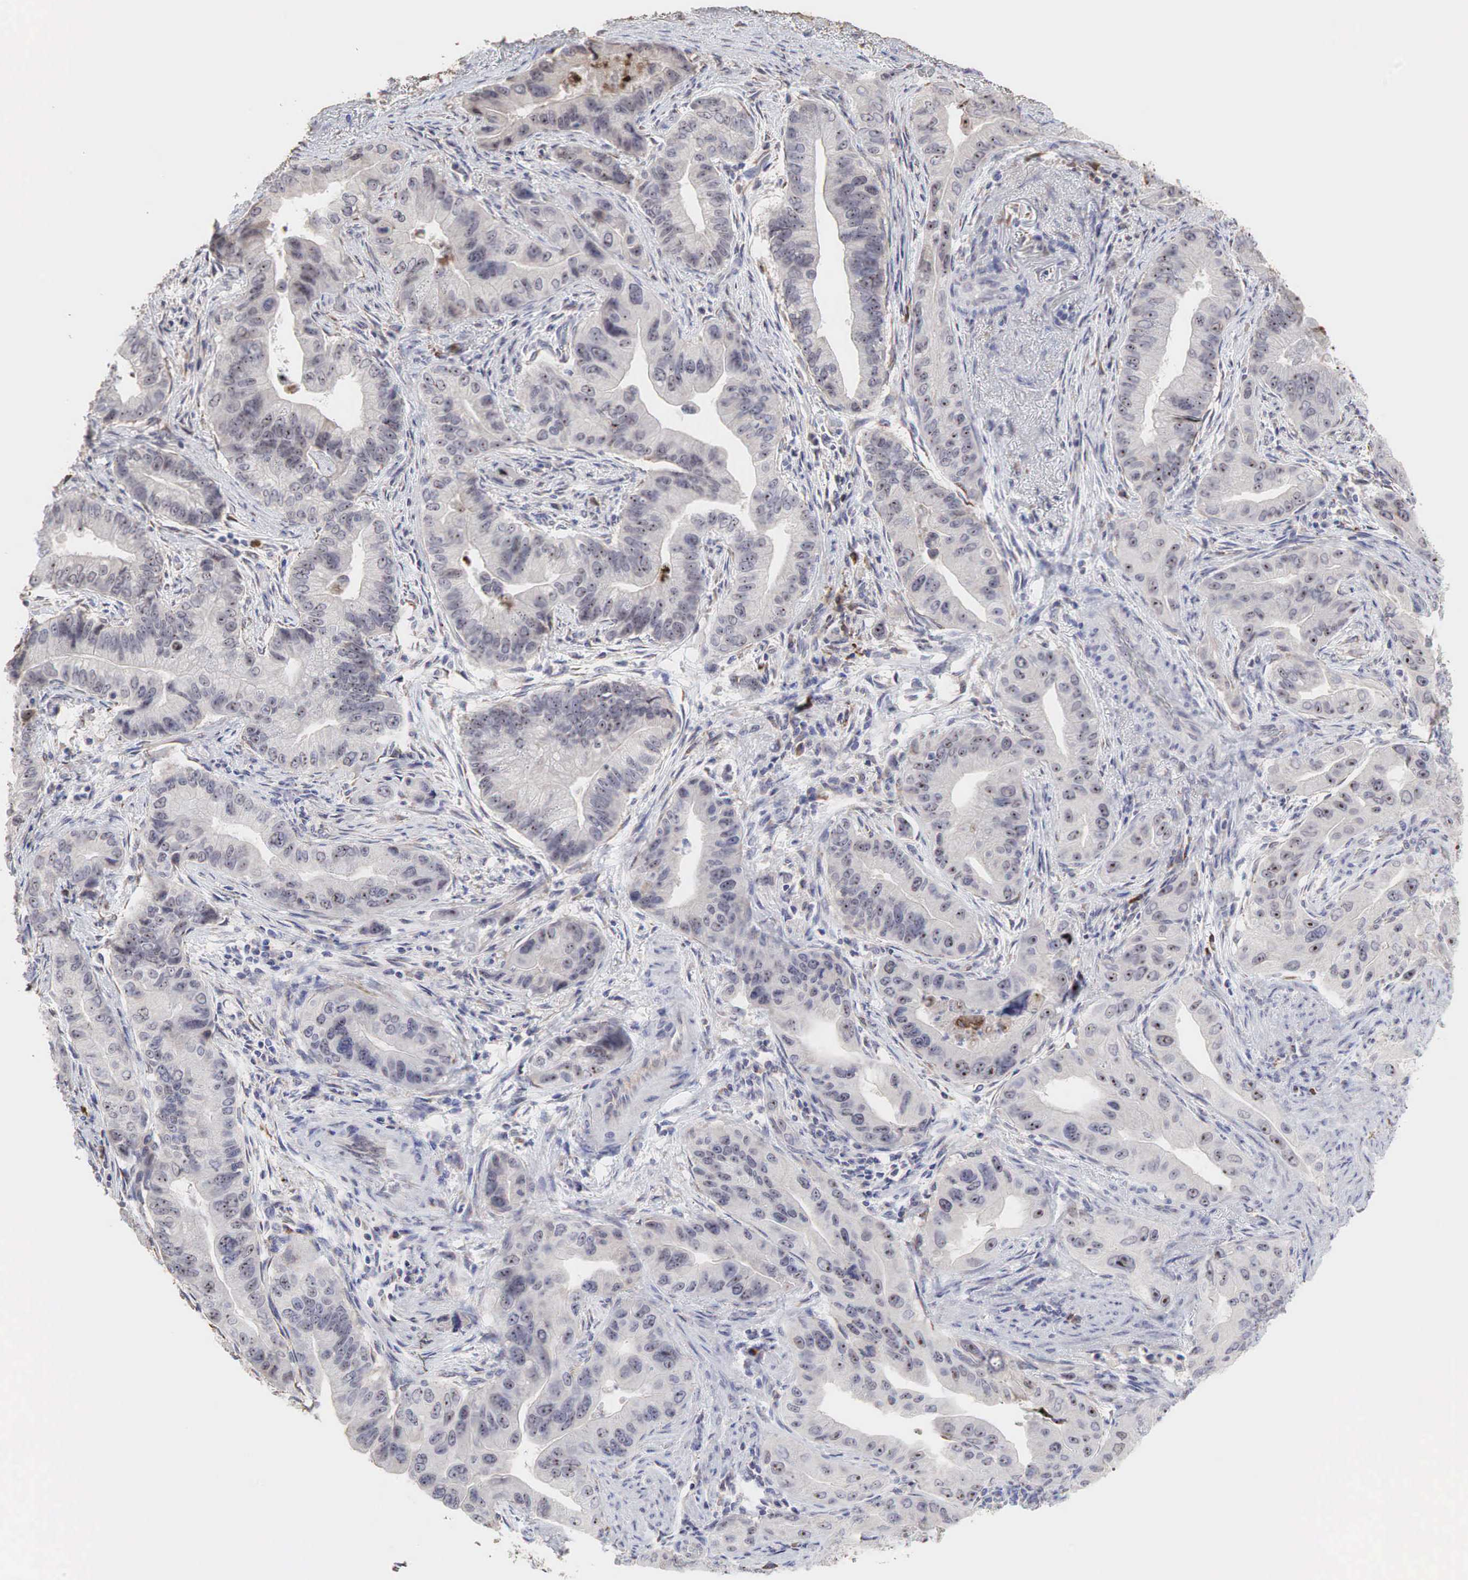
{"staining": {"intensity": "weak", "quantity": ">75%", "location": "cytoplasmic/membranous"}, "tissue": "pancreatic cancer", "cell_type": "Tumor cells", "image_type": "cancer", "snomed": [{"axis": "morphology", "description": "Adenocarcinoma, NOS"}, {"axis": "topography", "description": "Pancreas"}, {"axis": "topography", "description": "Stomach, upper"}], "caption": "A low amount of weak cytoplasmic/membranous positivity is appreciated in approximately >75% of tumor cells in adenocarcinoma (pancreatic) tissue.", "gene": "DKC1", "patient": {"sex": "male", "age": 77}}